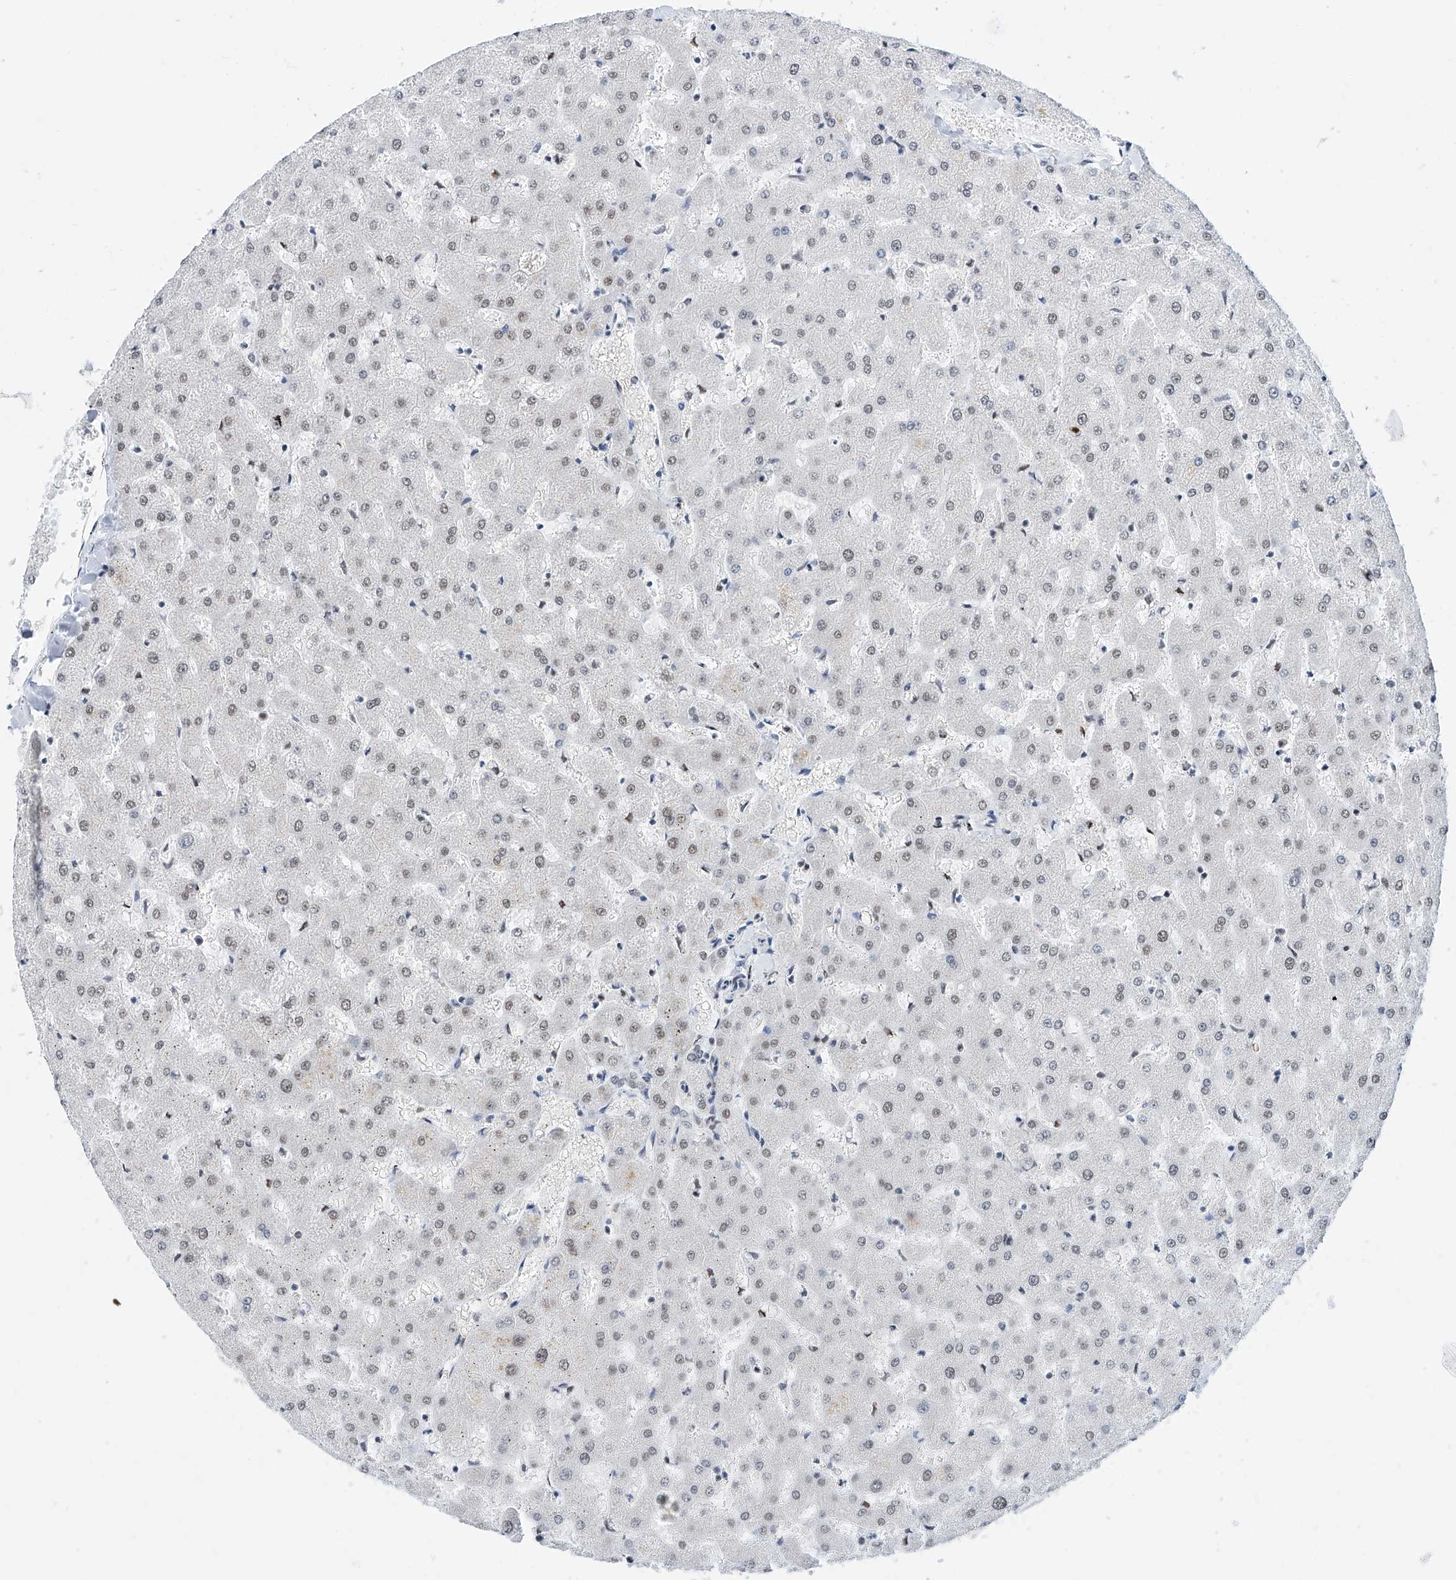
{"staining": {"intensity": "weak", "quantity": "<25%", "location": "nuclear"}, "tissue": "liver", "cell_type": "Cholangiocytes", "image_type": "normal", "snomed": [{"axis": "morphology", "description": "Normal tissue, NOS"}, {"axis": "topography", "description": "Liver"}], "caption": "High power microscopy image of an immunohistochemistry photomicrograph of unremarkable liver, revealing no significant staining in cholangiocytes.", "gene": "SRSF6", "patient": {"sex": "female", "age": 63}}